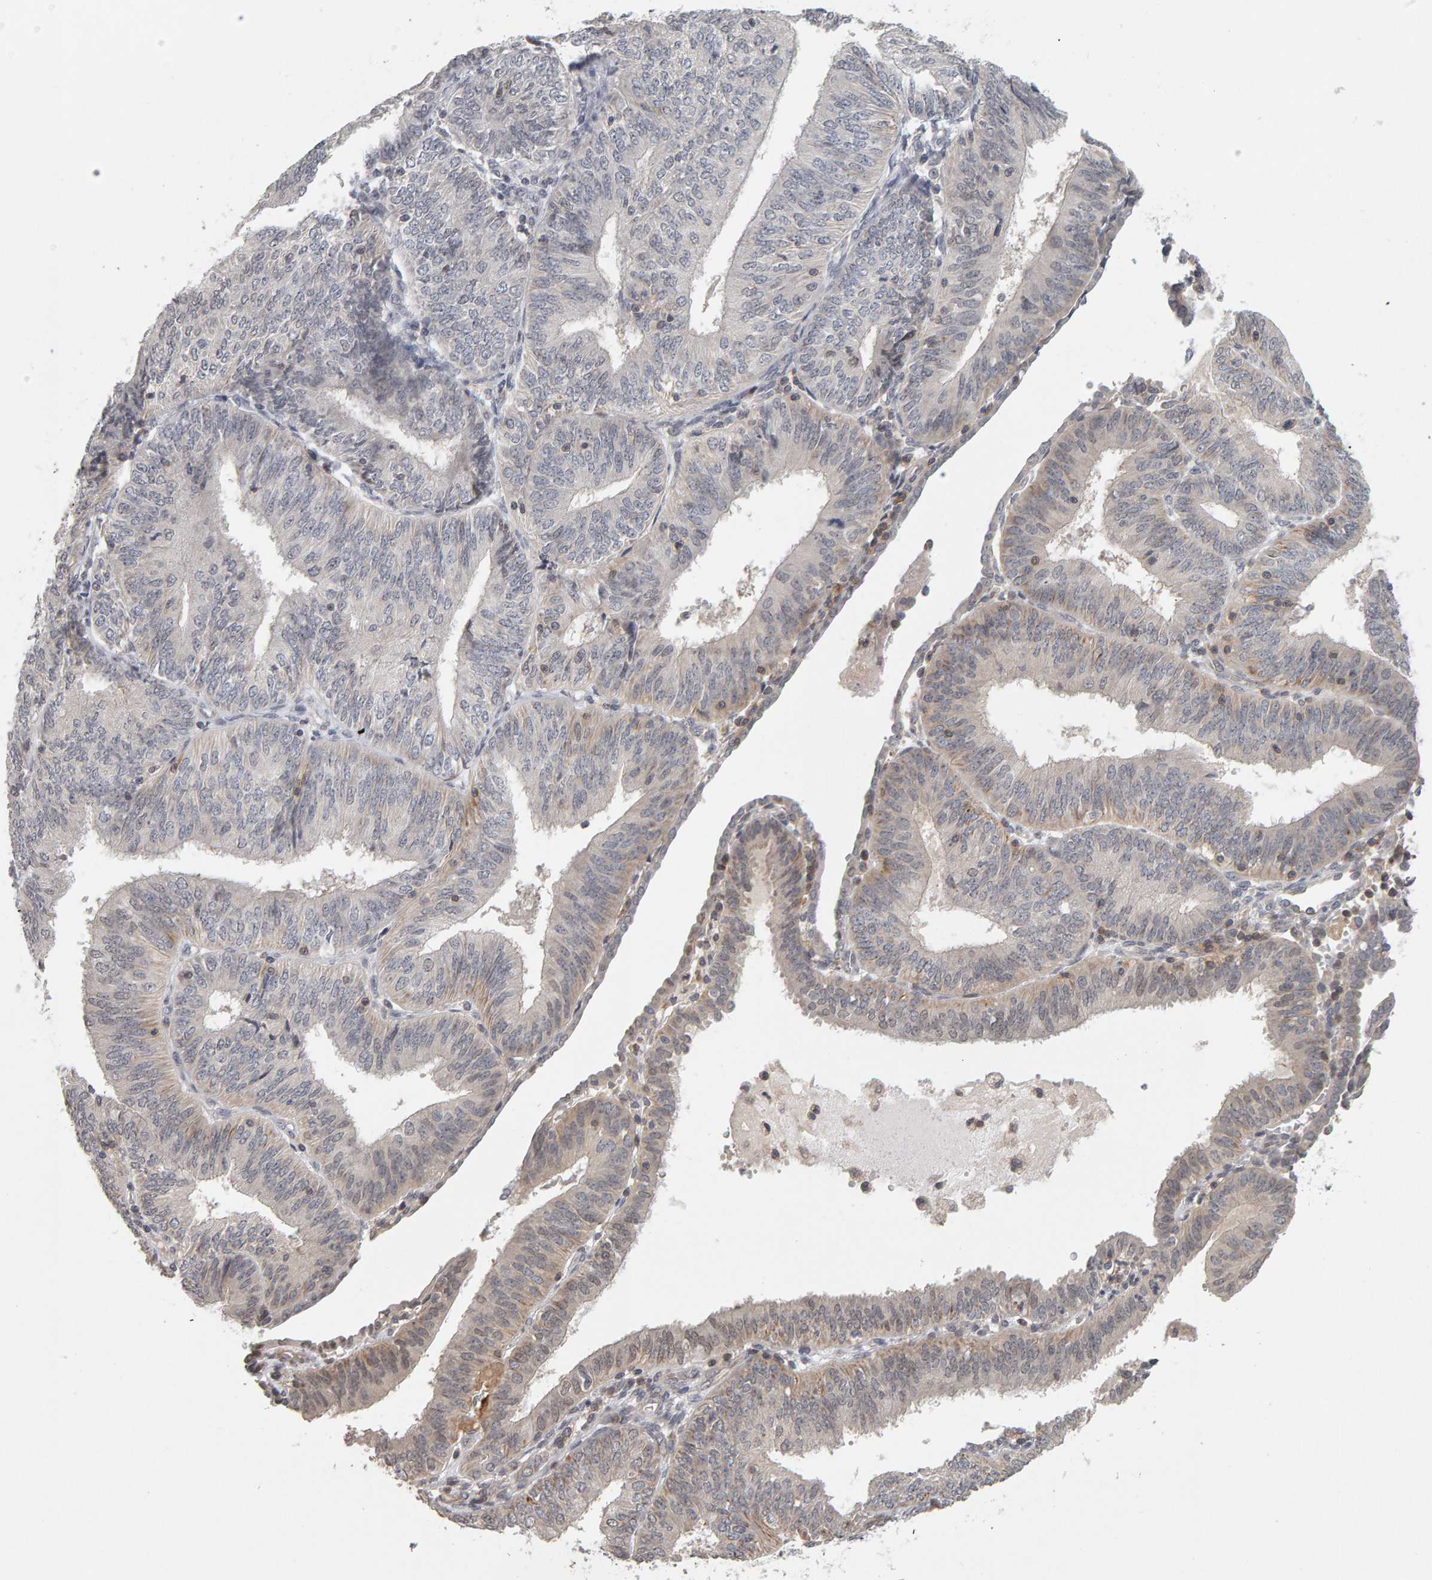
{"staining": {"intensity": "negative", "quantity": "none", "location": "none"}, "tissue": "endometrial cancer", "cell_type": "Tumor cells", "image_type": "cancer", "snomed": [{"axis": "morphology", "description": "Adenocarcinoma, NOS"}, {"axis": "topography", "description": "Endometrium"}], "caption": "Photomicrograph shows no protein staining in tumor cells of endometrial cancer (adenocarcinoma) tissue.", "gene": "TEFM", "patient": {"sex": "female", "age": 58}}